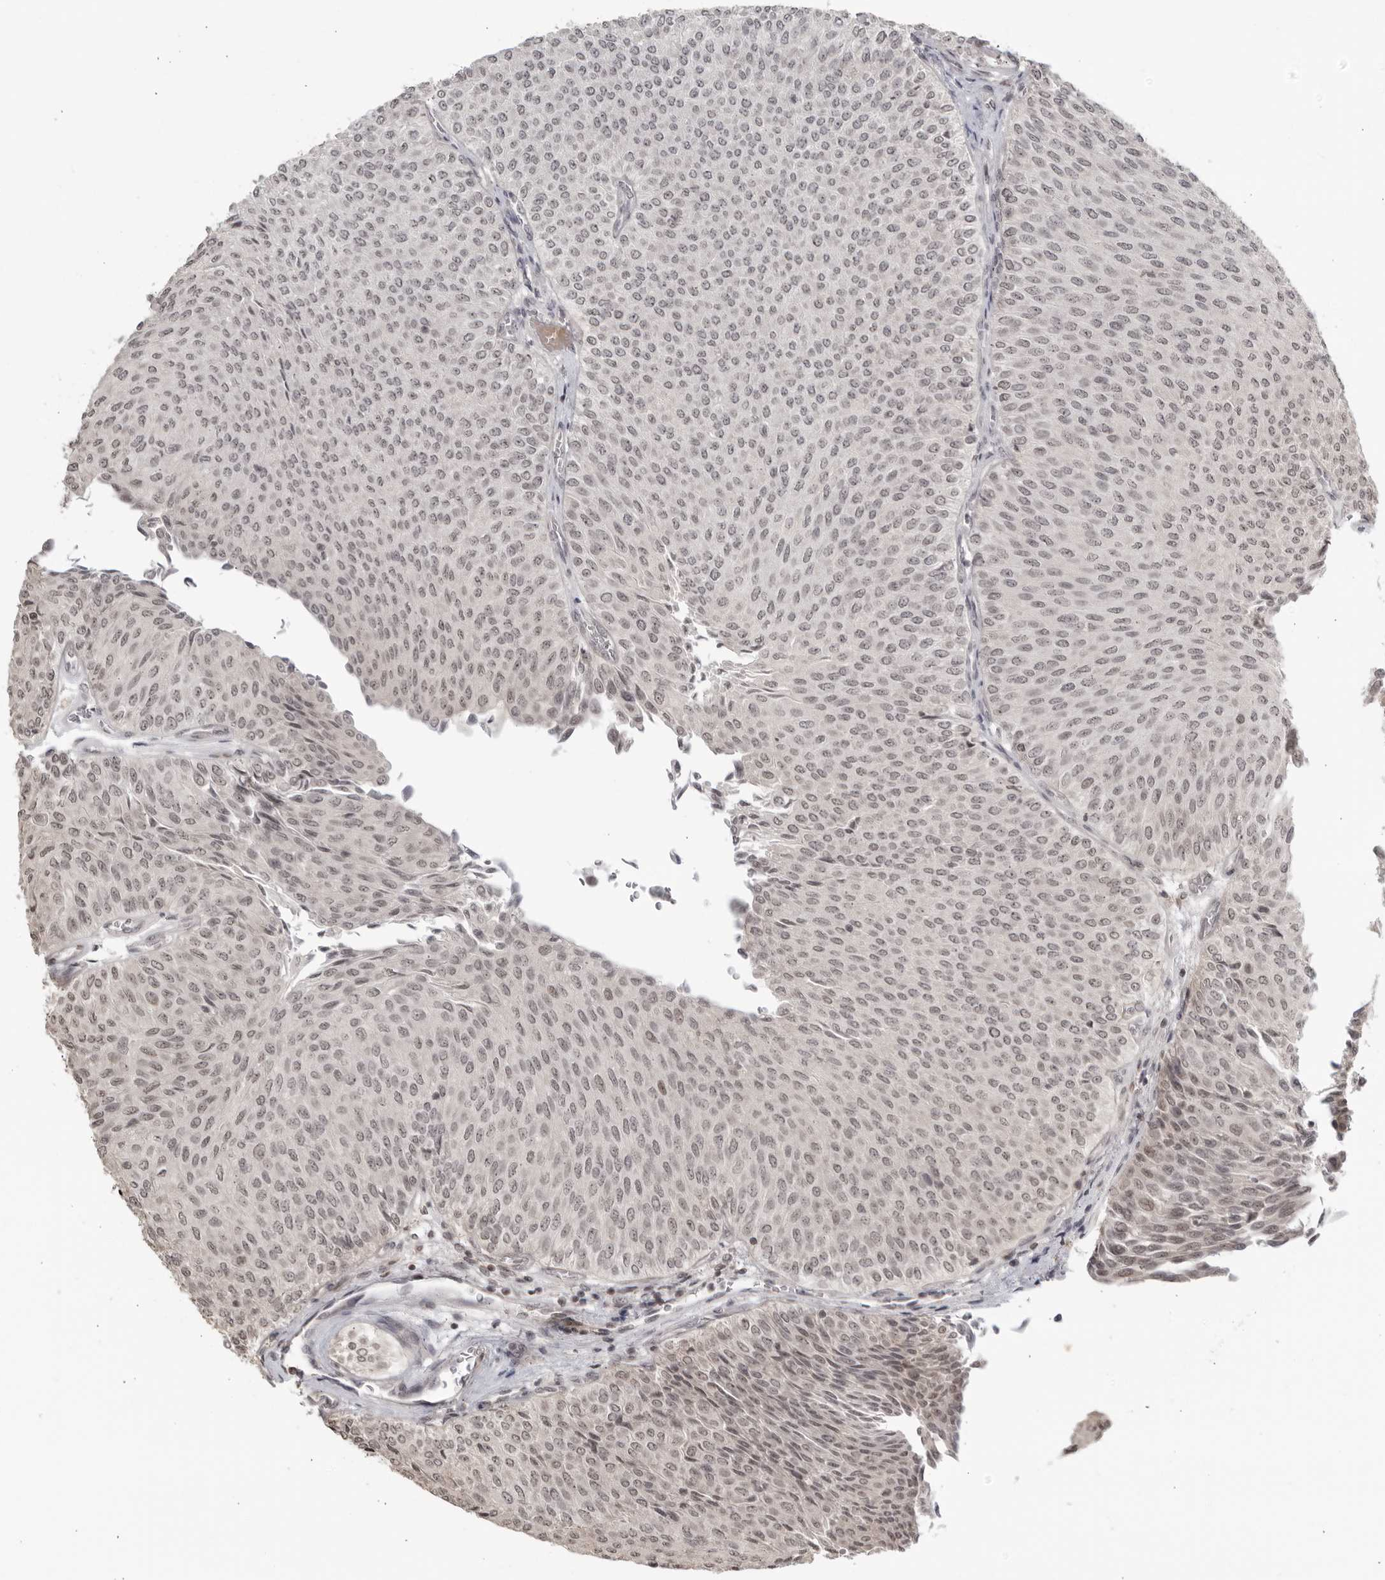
{"staining": {"intensity": "weak", "quantity": "25%-75%", "location": "nuclear"}, "tissue": "urothelial cancer", "cell_type": "Tumor cells", "image_type": "cancer", "snomed": [{"axis": "morphology", "description": "Urothelial carcinoma, Low grade"}, {"axis": "topography", "description": "Urinary bladder"}], "caption": "The photomicrograph displays staining of urothelial carcinoma (low-grade), revealing weak nuclear protein expression (brown color) within tumor cells.", "gene": "TCF21", "patient": {"sex": "male", "age": 78}}